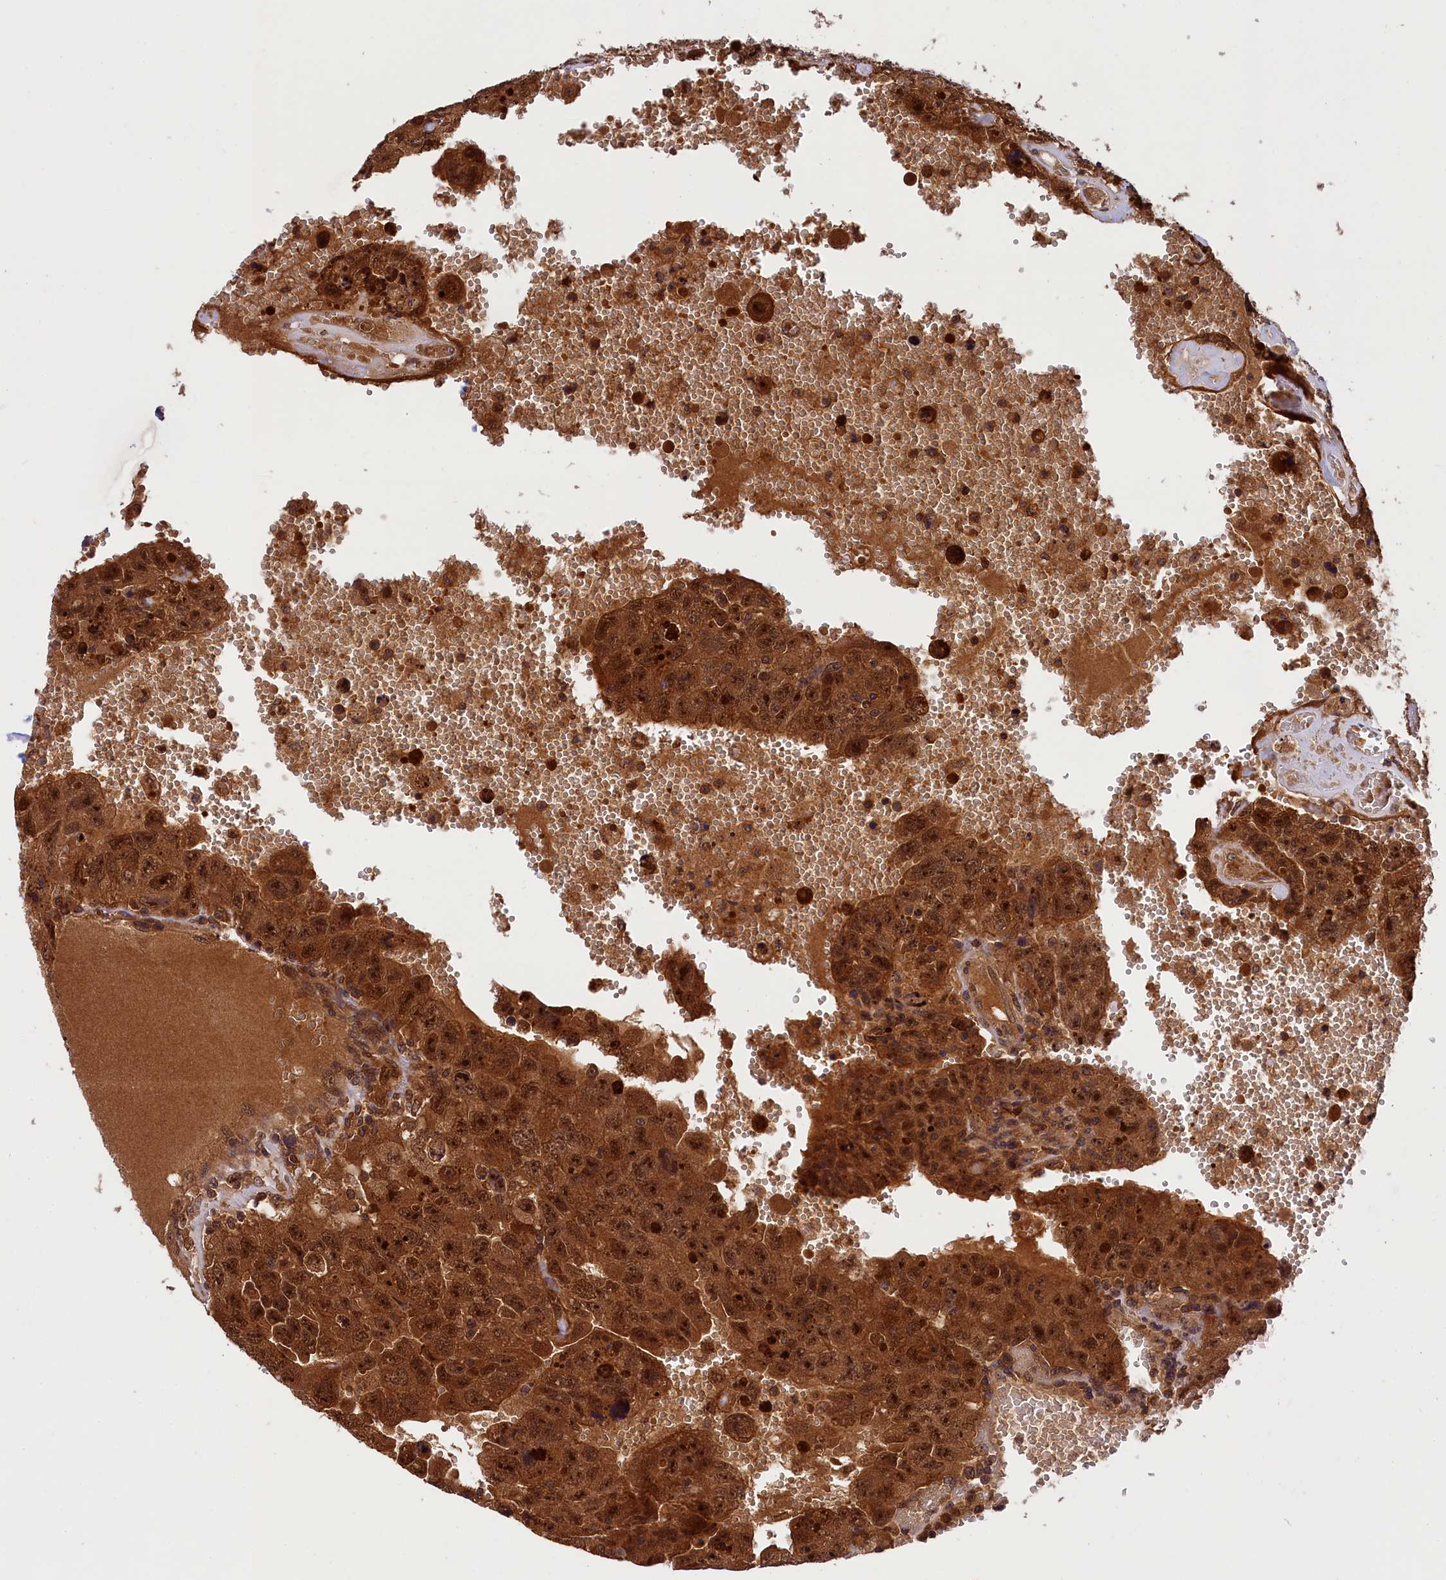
{"staining": {"intensity": "strong", "quantity": ">75%", "location": "cytoplasmic/membranous,nuclear"}, "tissue": "testis cancer", "cell_type": "Tumor cells", "image_type": "cancer", "snomed": [{"axis": "morphology", "description": "Carcinoma, Embryonal, NOS"}, {"axis": "topography", "description": "Testis"}], "caption": "Immunohistochemistry (IHC) of testis cancer shows high levels of strong cytoplasmic/membranous and nuclear positivity in approximately >75% of tumor cells.", "gene": "EIF6", "patient": {"sex": "male", "age": 26}}